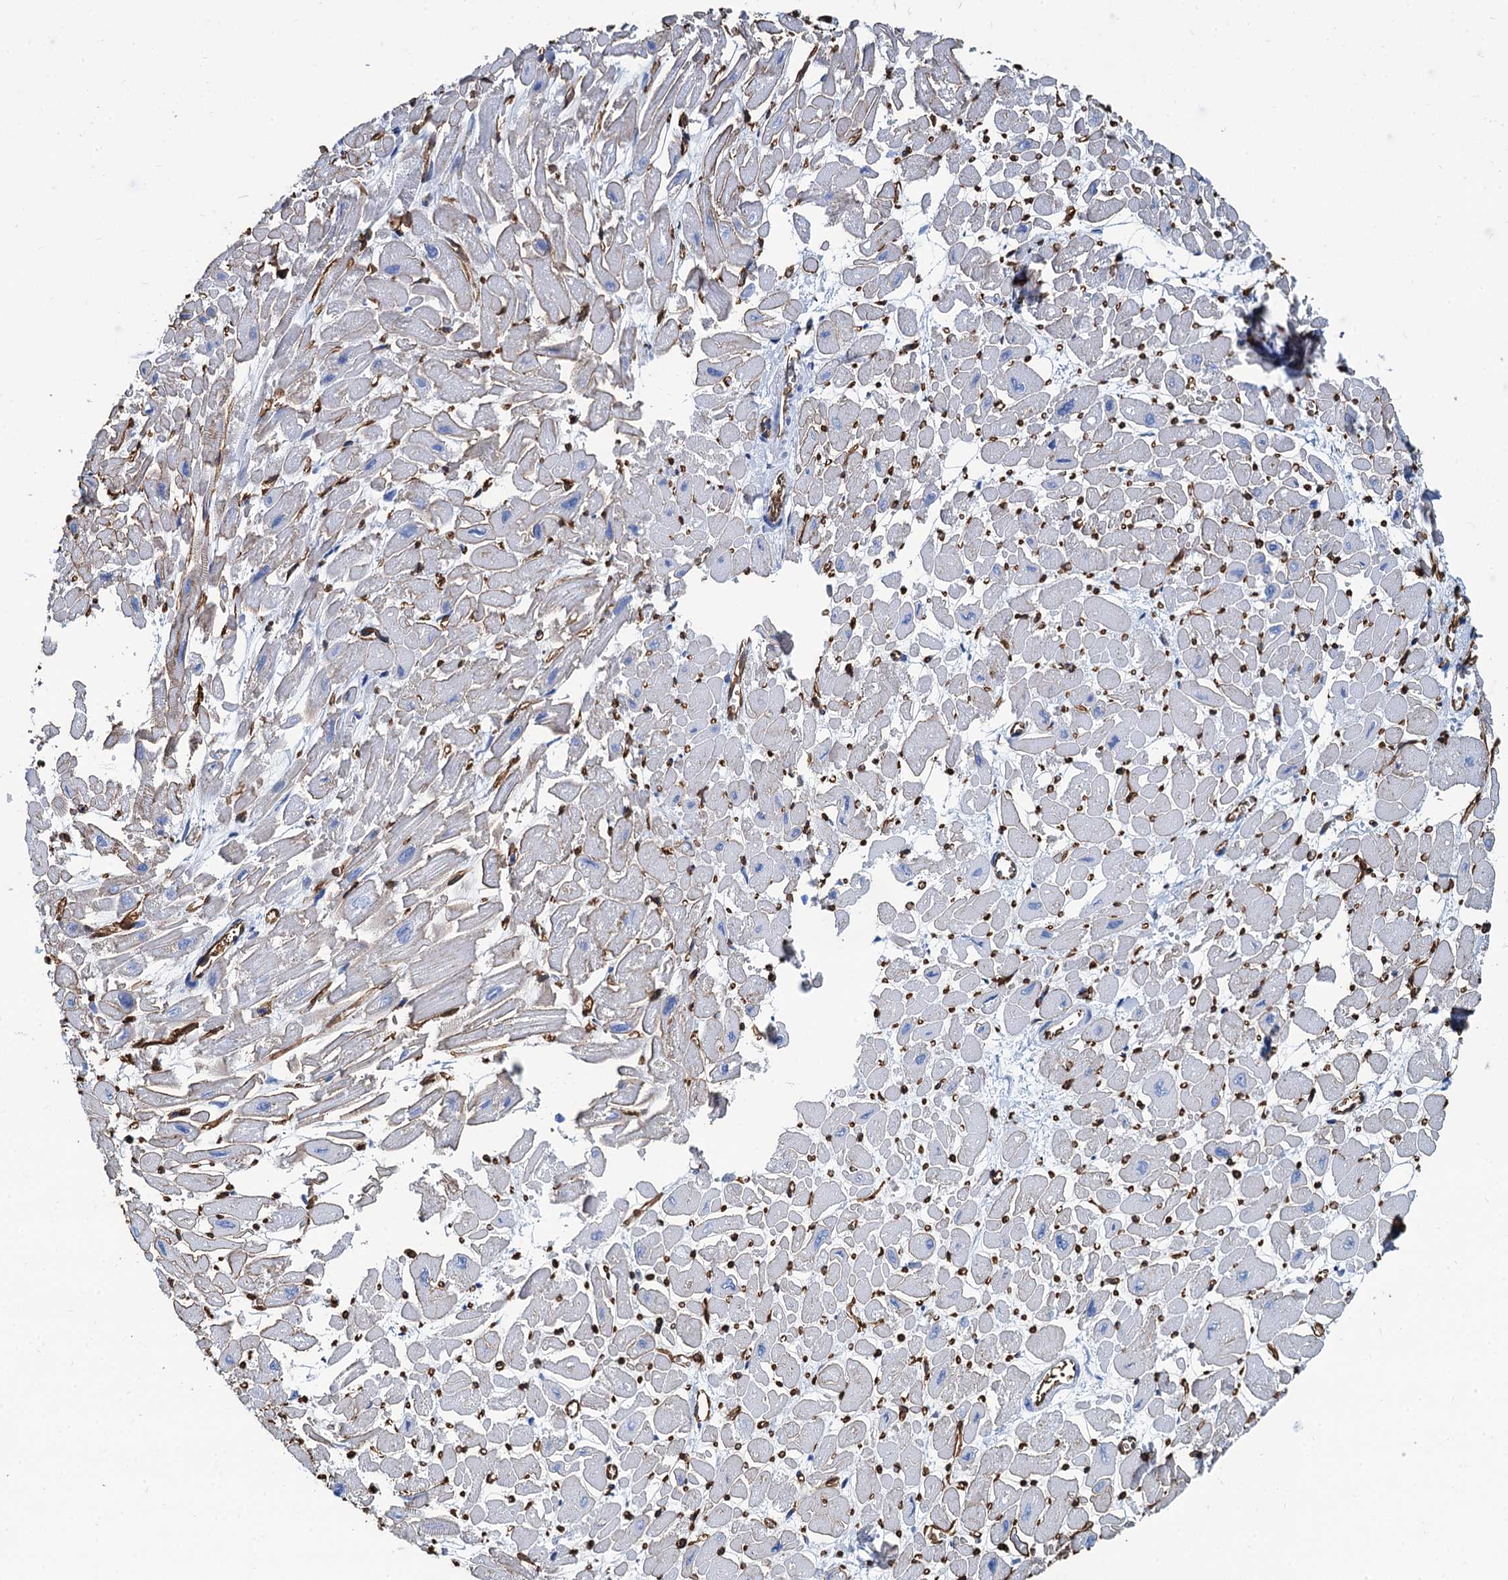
{"staining": {"intensity": "weak", "quantity": "<25%", "location": "cytoplasmic/membranous"}, "tissue": "heart muscle", "cell_type": "Cardiomyocytes", "image_type": "normal", "snomed": [{"axis": "morphology", "description": "Normal tissue, NOS"}, {"axis": "topography", "description": "Heart"}], "caption": "High magnification brightfield microscopy of normal heart muscle stained with DAB (3,3'-diaminobenzidine) (brown) and counterstained with hematoxylin (blue): cardiomyocytes show no significant staining.", "gene": "CAVIN2", "patient": {"sex": "male", "age": 54}}